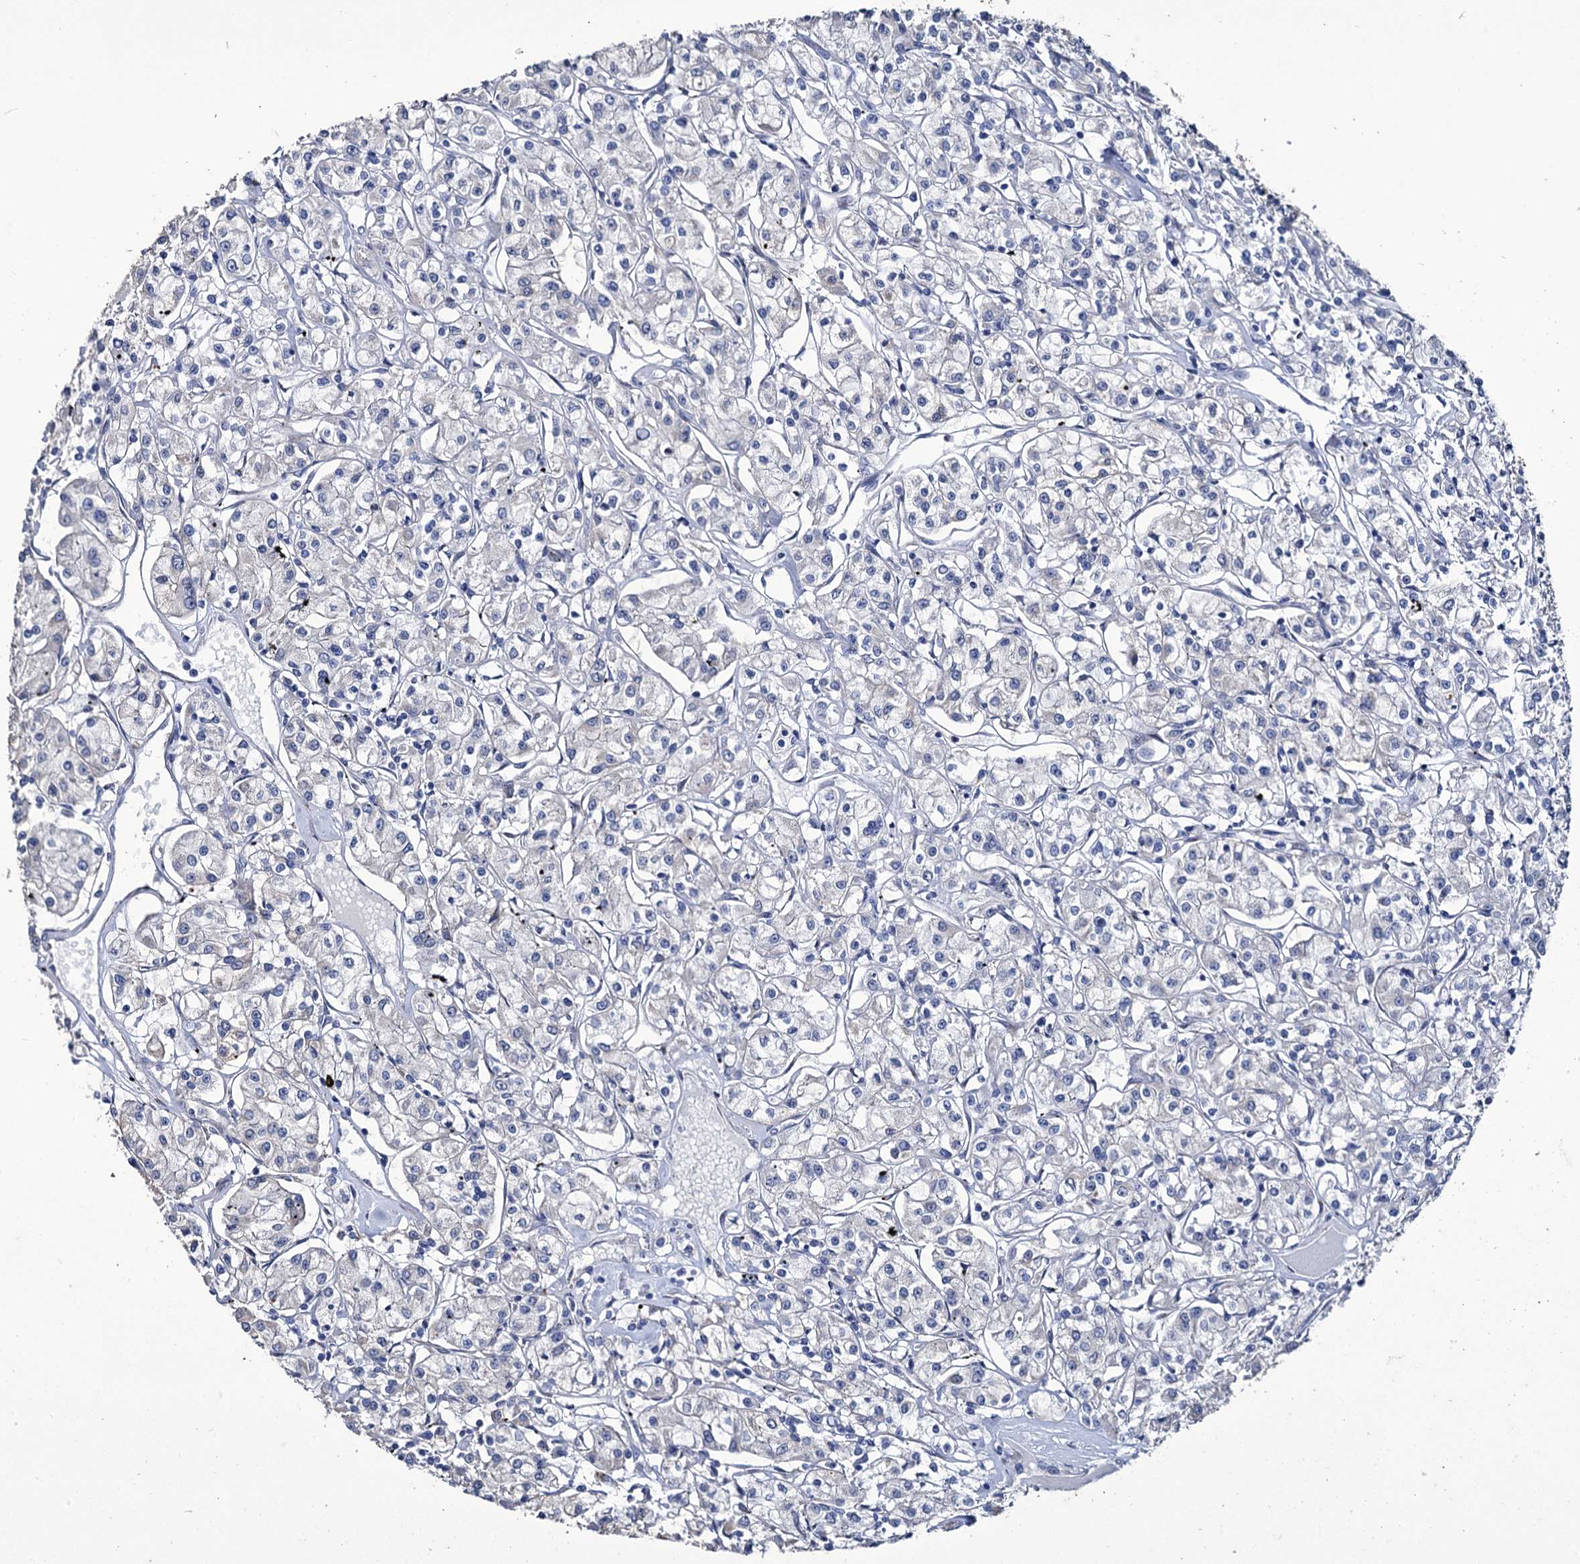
{"staining": {"intensity": "negative", "quantity": "none", "location": "none"}, "tissue": "renal cancer", "cell_type": "Tumor cells", "image_type": "cancer", "snomed": [{"axis": "morphology", "description": "Adenocarcinoma, NOS"}, {"axis": "topography", "description": "Kidney"}], "caption": "An image of adenocarcinoma (renal) stained for a protein shows no brown staining in tumor cells. (DAB (3,3'-diaminobenzidine) IHC with hematoxylin counter stain).", "gene": "TUBGCP5", "patient": {"sex": "female", "age": 59}}